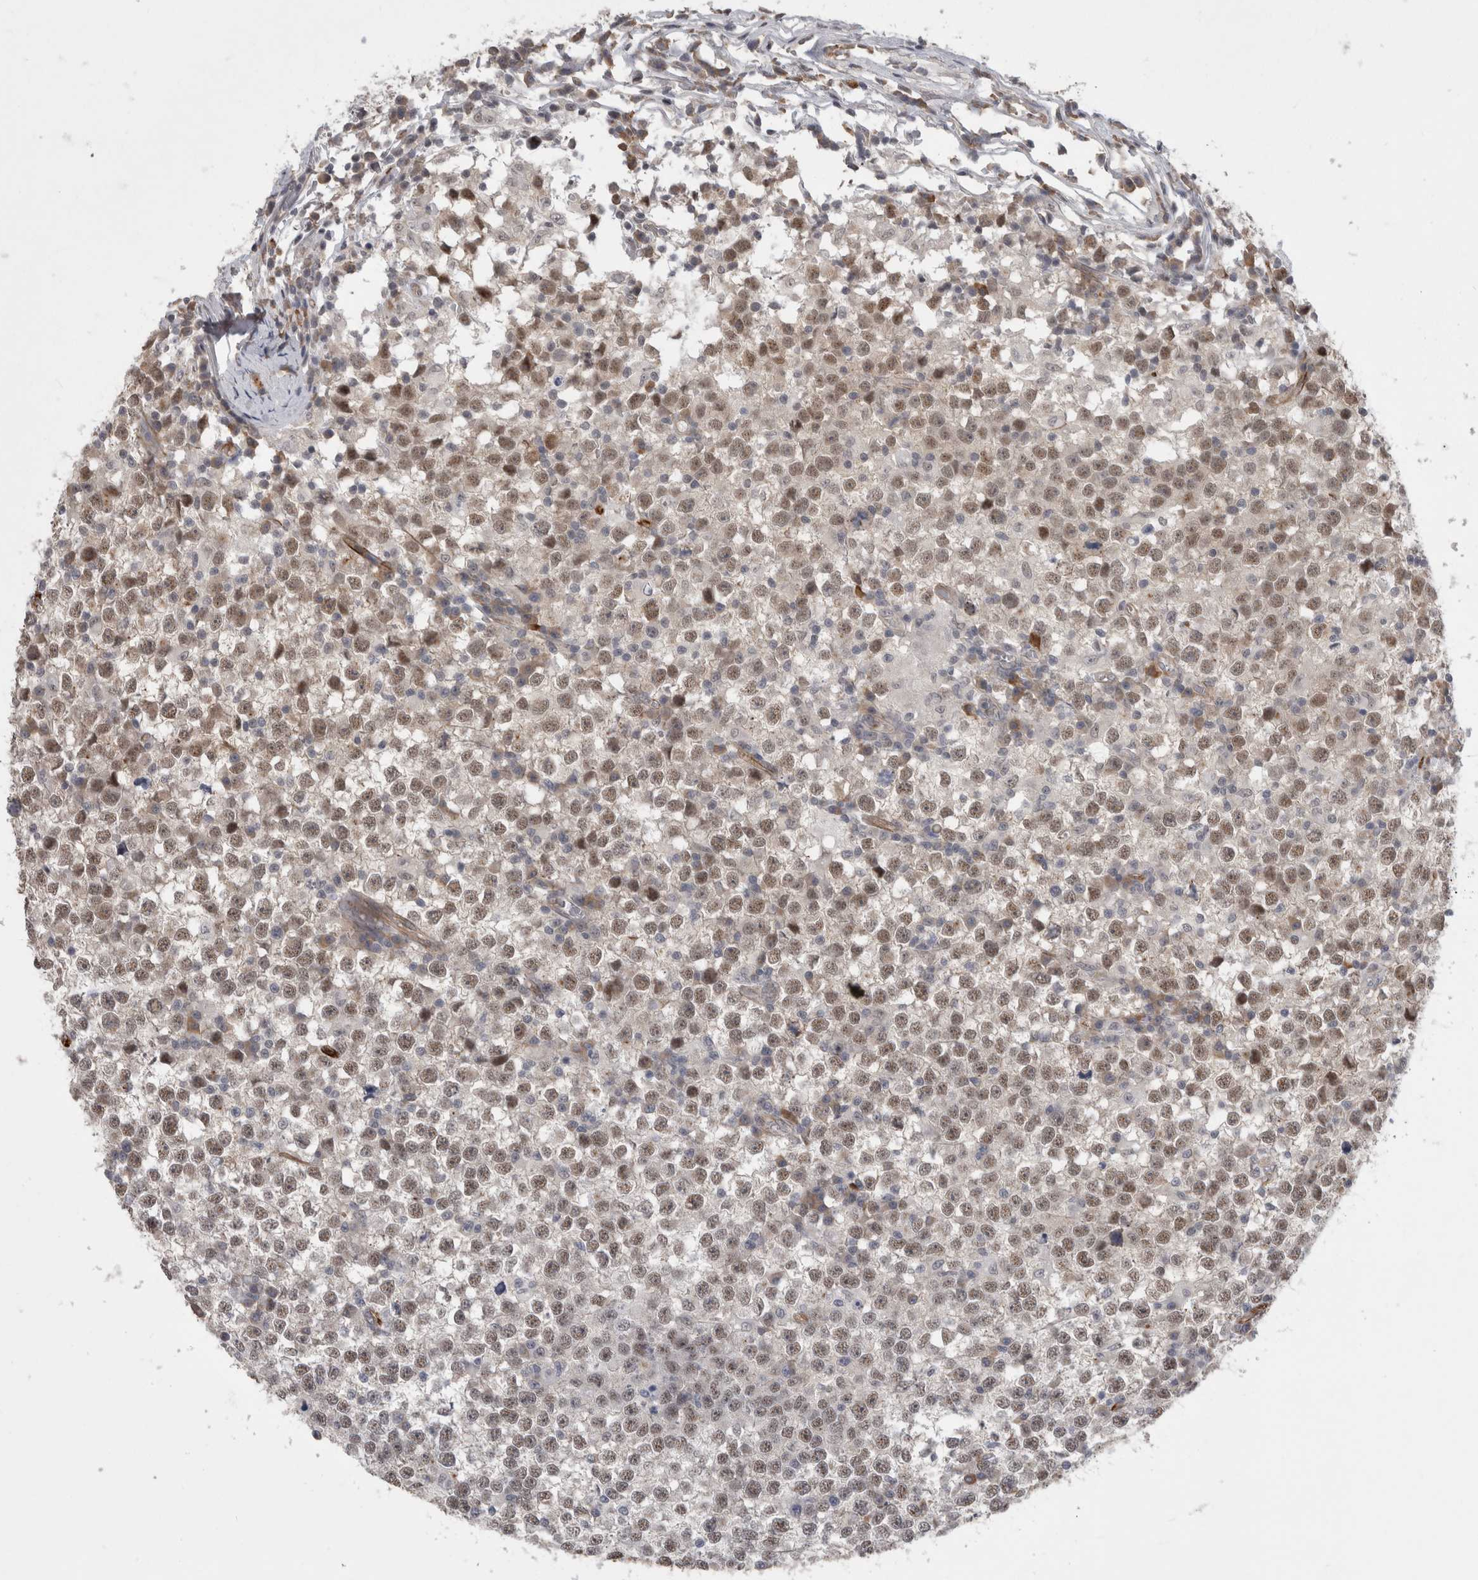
{"staining": {"intensity": "weak", "quantity": ">75%", "location": "nuclear"}, "tissue": "testis cancer", "cell_type": "Tumor cells", "image_type": "cancer", "snomed": [{"axis": "morphology", "description": "Seminoma, NOS"}, {"axis": "topography", "description": "Testis"}], "caption": "Protein staining demonstrates weak nuclear expression in approximately >75% of tumor cells in testis cancer (seminoma).", "gene": "FAM83H", "patient": {"sex": "male", "age": 65}}